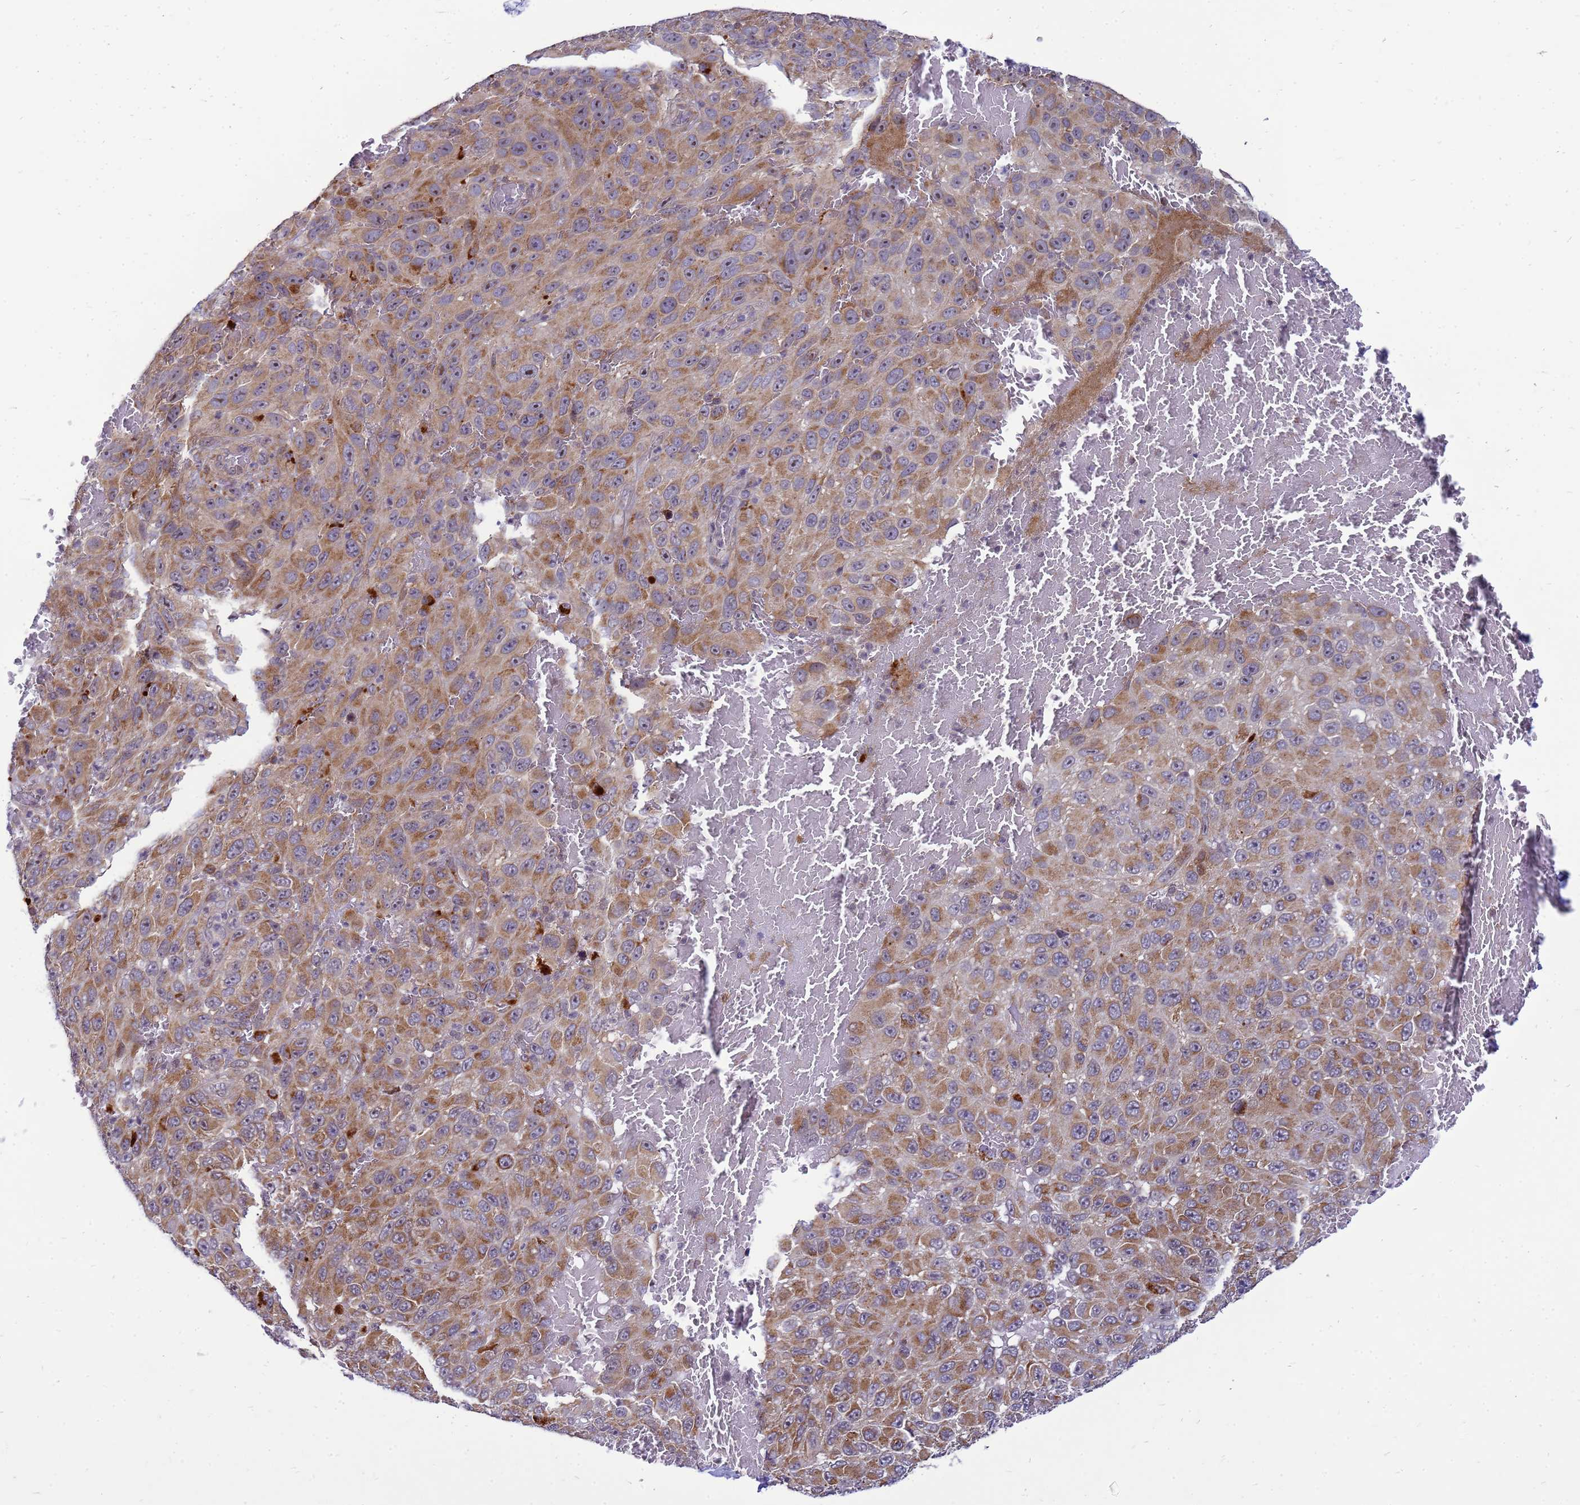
{"staining": {"intensity": "moderate", "quantity": ">75%", "location": "cytoplasmic/membranous"}, "tissue": "melanoma", "cell_type": "Tumor cells", "image_type": "cancer", "snomed": [{"axis": "morphology", "description": "Normal tissue, NOS"}, {"axis": "morphology", "description": "Malignant melanoma, NOS"}, {"axis": "topography", "description": "Skin"}], "caption": "This histopathology image reveals immunohistochemistry (IHC) staining of malignant melanoma, with medium moderate cytoplasmic/membranous positivity in approximately >75% of tumor cells.", "gene": "C12orf43", "patient": {"sex": "female", "age": 96}}